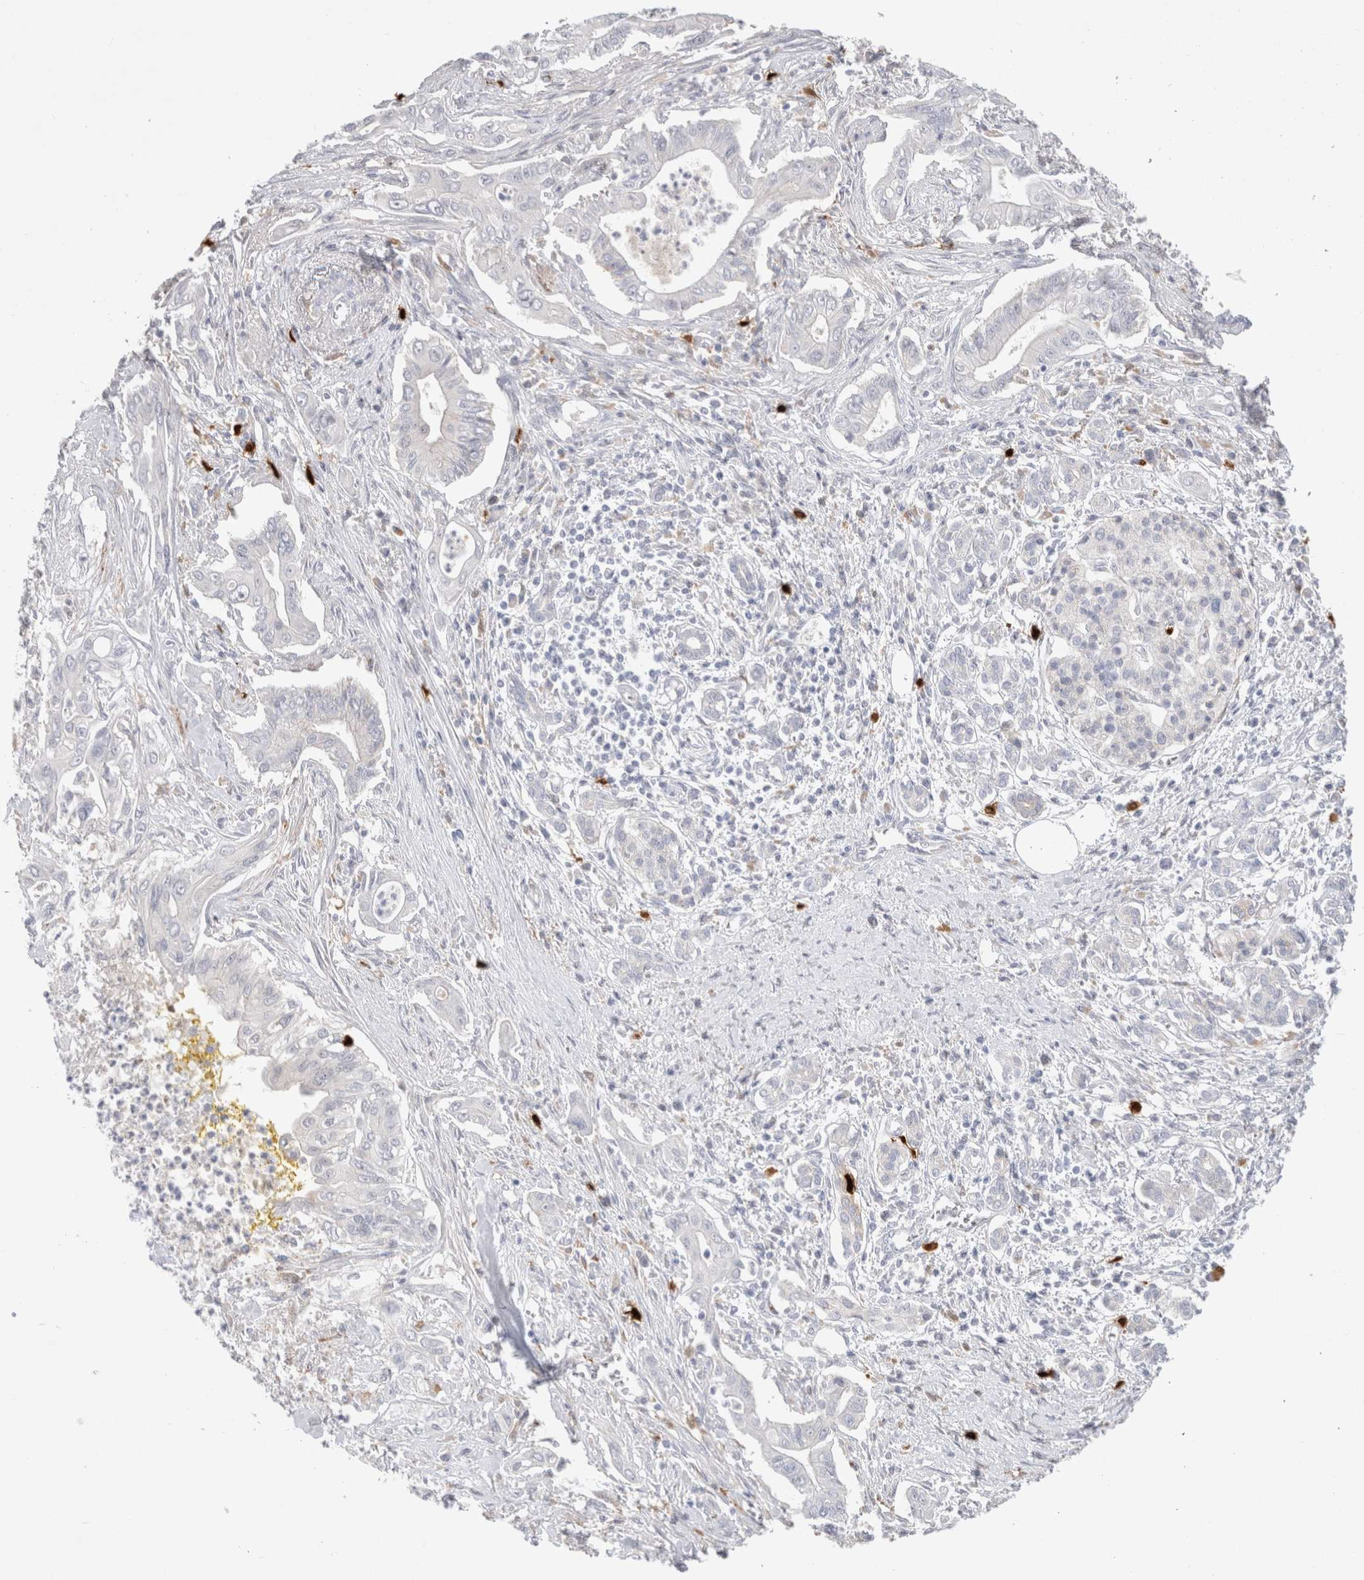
{"staining": {"intensity": "negative", "quantity": "none", "location": "none"}, "tissue": "pancreatic cancer", "cell_type": "Tumor cells", "image_type": "cancer", "snomed": [{"axis": "morphology", "description": "Adenocarcinoma, NOS"}, {"axis": "topography", "description": "Pancreas"}], "caption": "A micrograph of human pancreatic cancer is negative for staining in tumor cells.", "gene": "HPGDS", "patient": {"sex": "male", "age": 58}}